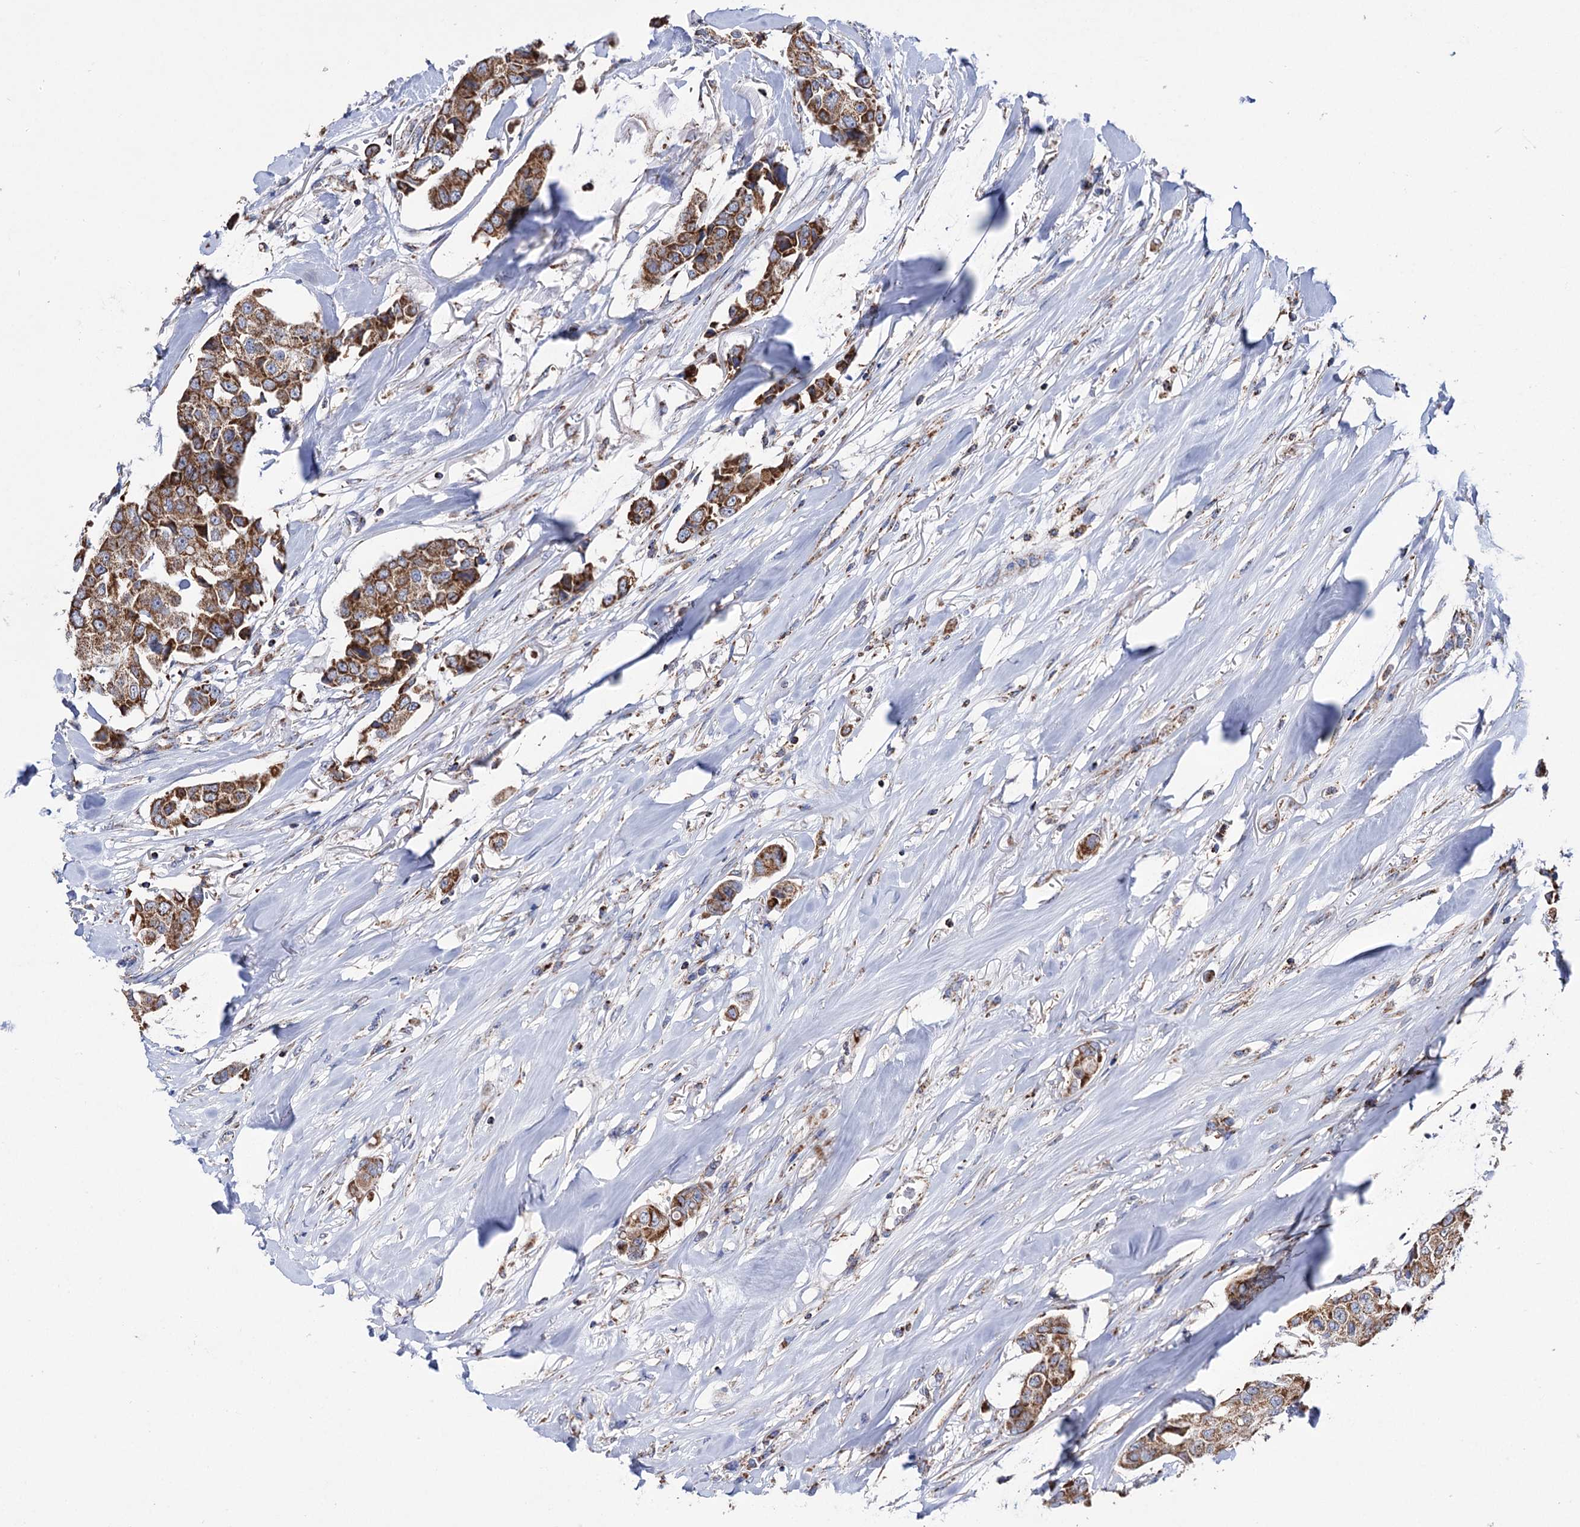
{"staining": {"intensity": "moderate", "quantity": ">75%", "location": "cytoplasmic/membranous"}, "tissue": "breast cancer", "cell_type": "Tumor cells", "image_type": "cancer", "snomed": [{"axis": "morphology", "description": "Duct carcinoma"}, {"axis": "topography", "description": "Breast"}], "caption": "Invasive ductal carcinoma (breast) was stained to show a protein in brown. There is medium levels of moderate cytoplasmic/membranous expression in approximately >75% of tumor cells.", "gene": "ABHD10", "patient": {"sex": "female", "age": 80}}